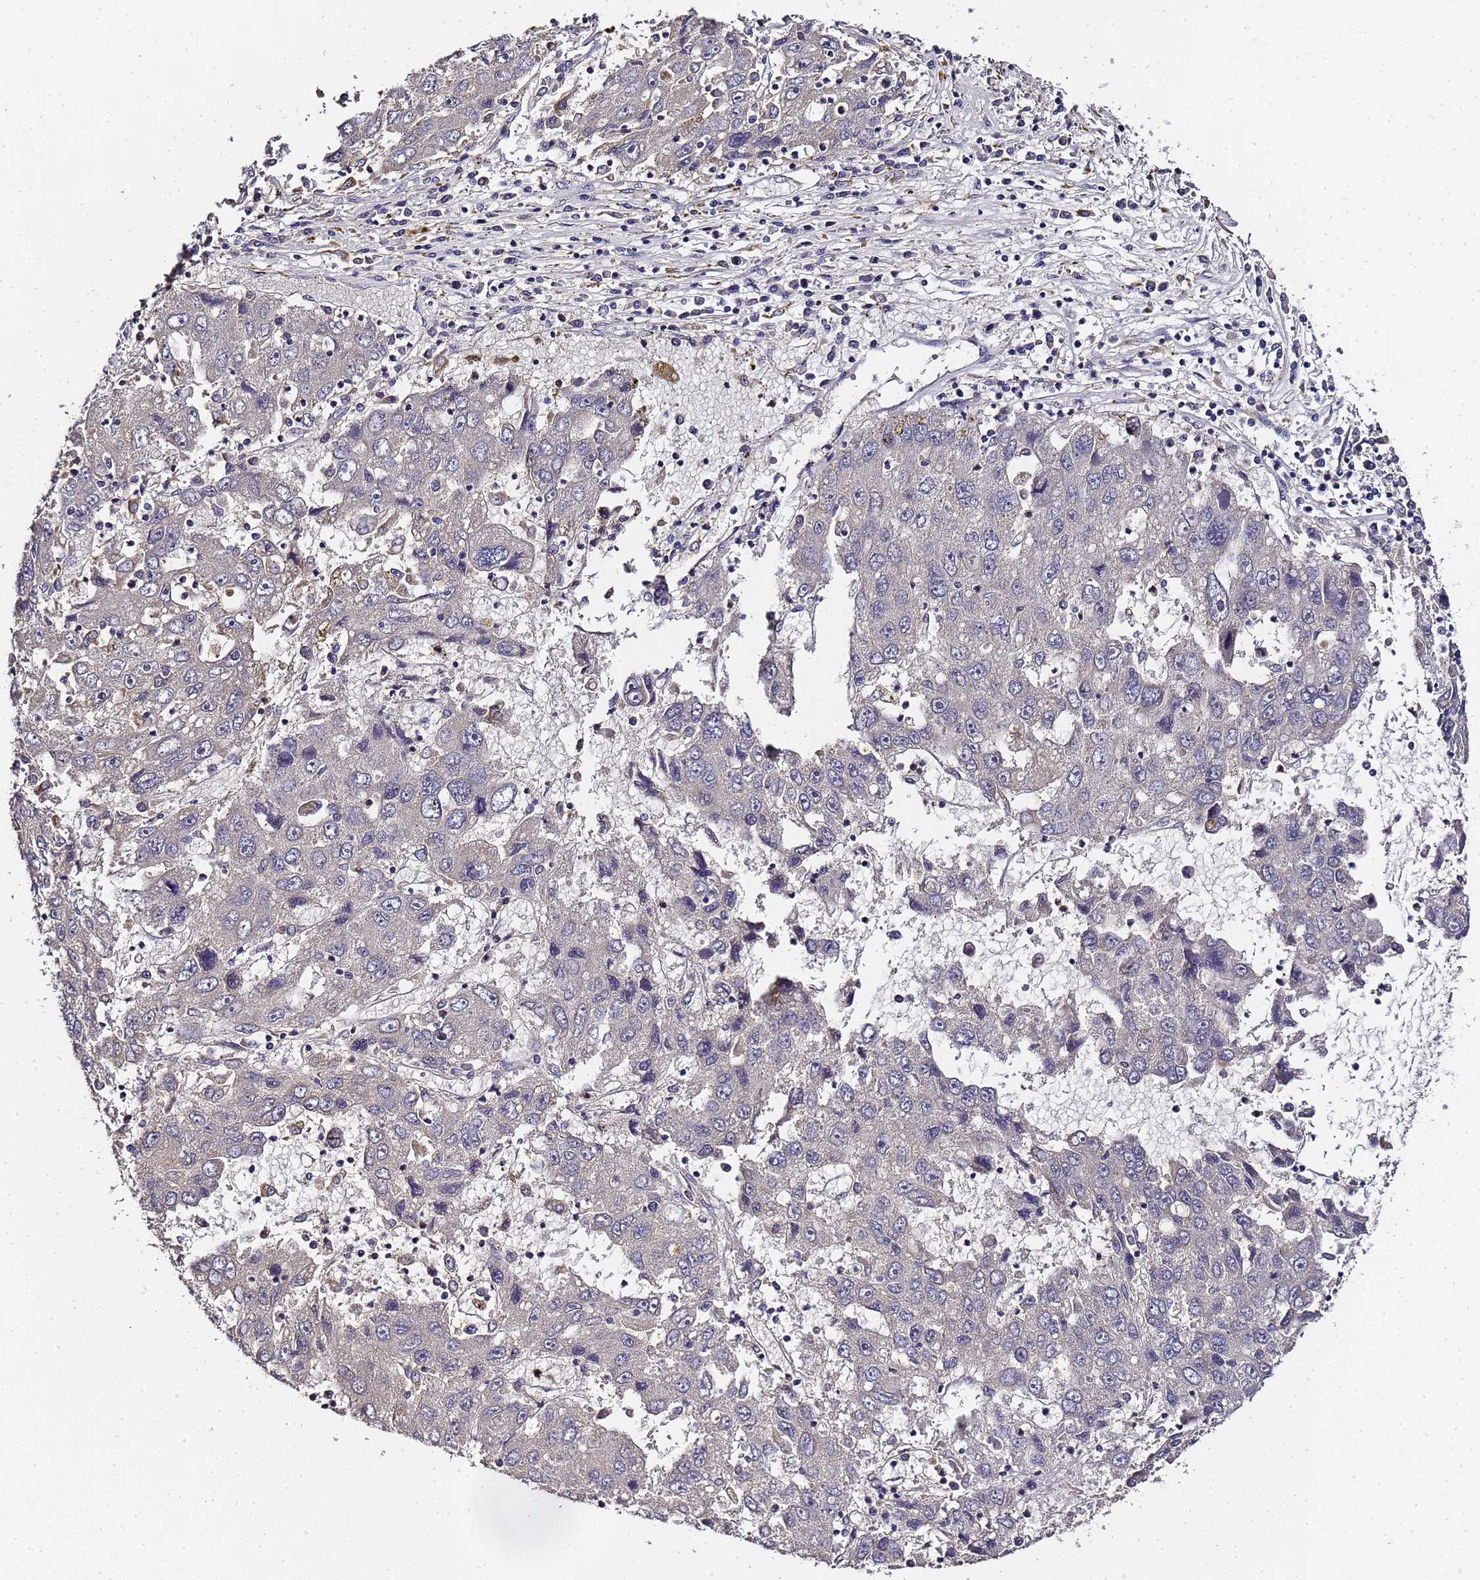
{"staining": {"intensity": "negative", "quantity": "none", "location": "none"}, "tissue": "liver cancer", "cell_type": "Tumor cells", "image_type": "cancer", "snomed": [{"axis": "morphology", "description": "Carcinoma, Hepatocellular, NOS"}, {"axis": "topography", "description": "Liver"}], "caption": "DAB immunohistochemical staining of liver cancer displays no significant positivity in tumor cells.", "gene": "LGI4", "patient": {"sex": "male", "age": 49}}